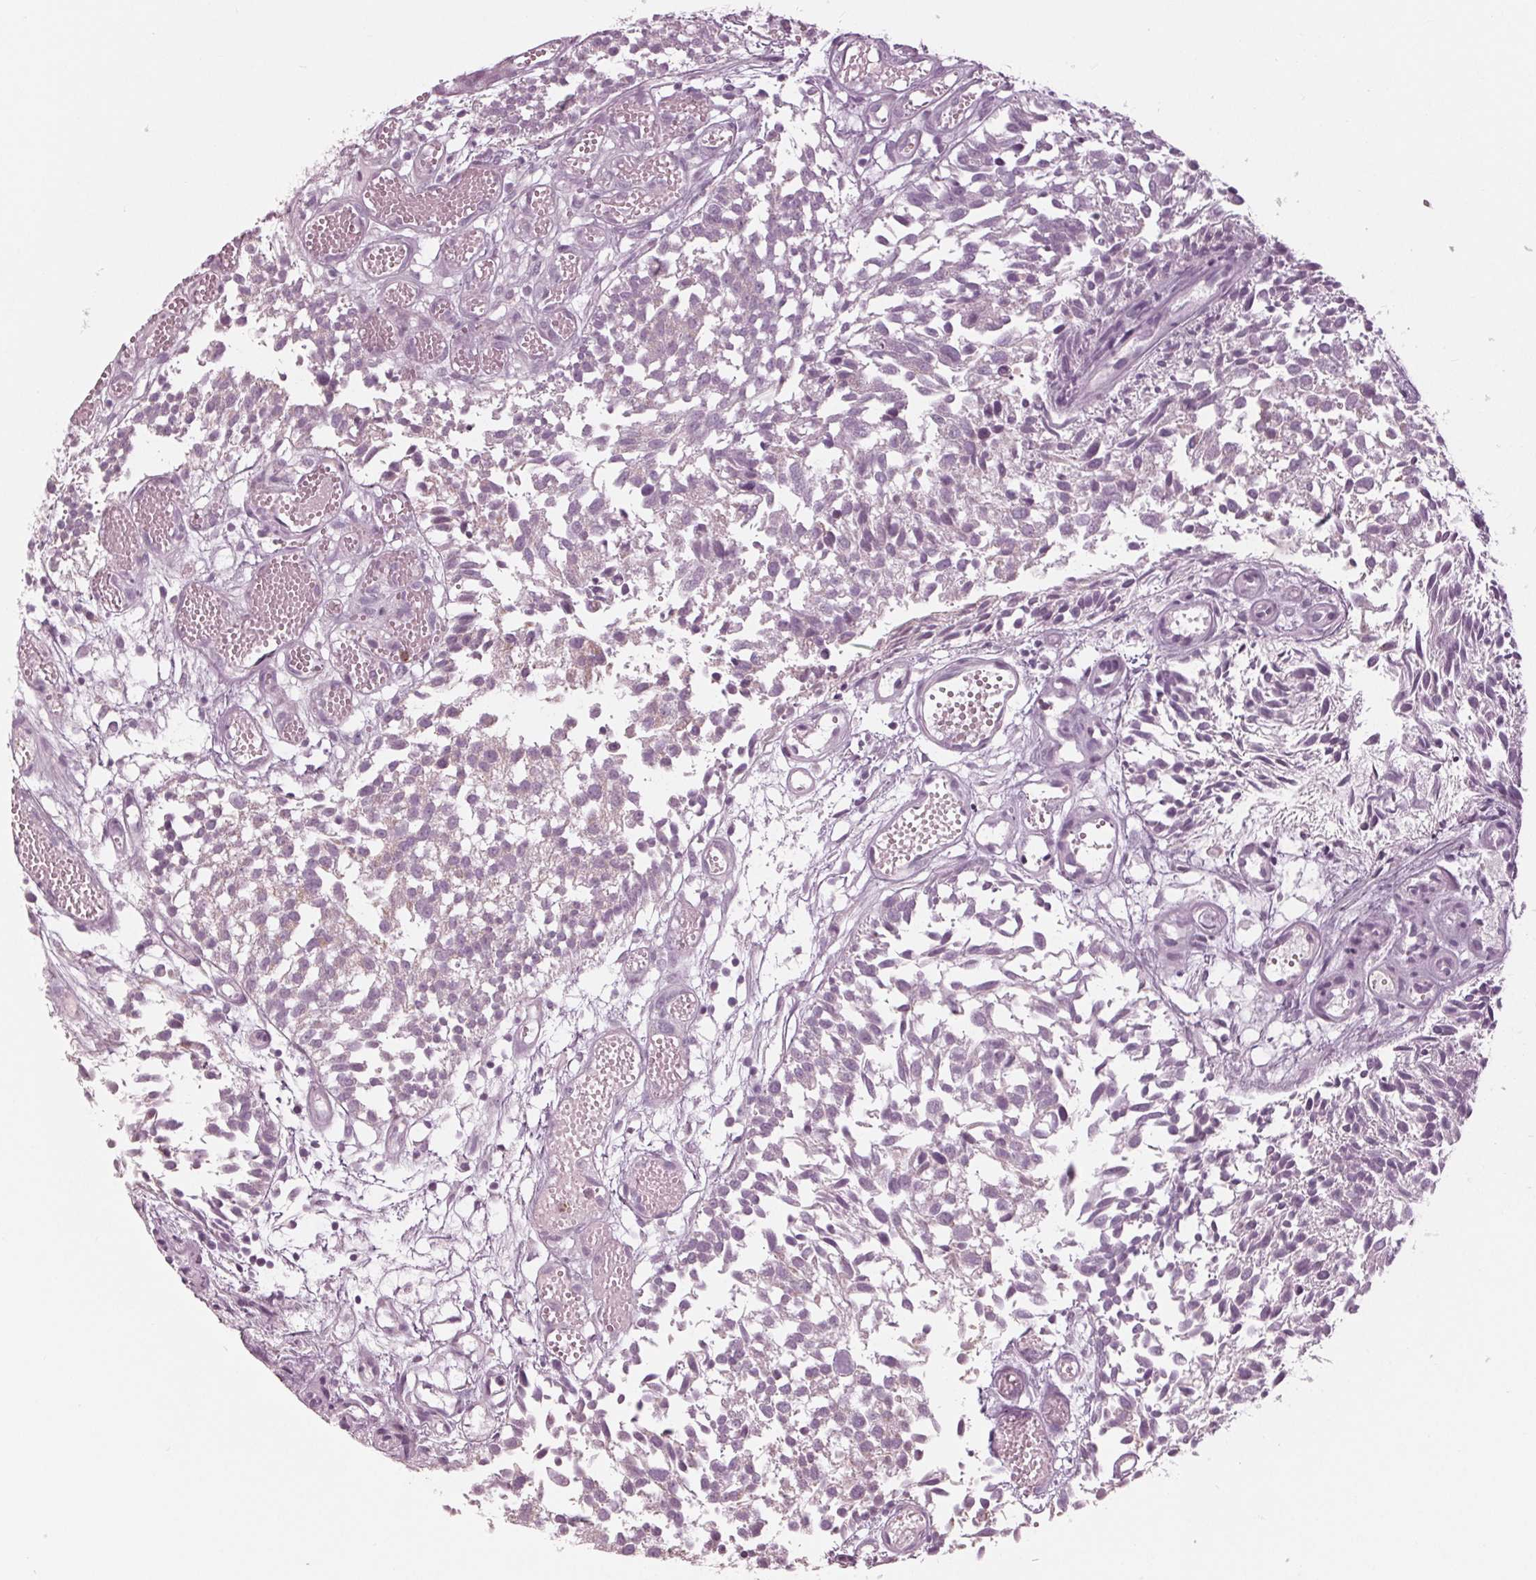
{"staining": {"intensity": "negative", "quantity": "none", "location": "none"}, "tissue": "urothelial cancer", "cell_type": "Tumor cells", "image_type": "cancer", "snomed": [{"axis": "morphology", "description": "Urothelial carcinoma, Low grade"}, {"axis": "topography", "description": "Urinary bladder"}], "caption": "Tumor cells show no significant protein staining in urothelial carcinoma (low-grade). The staining was performed using DAB (3,3'-diaminobenzidine) to visualize the protein expression in brown, while the nuclei were stained in blue with hematoxylin (Magnification: 20x).", "gene": "CLN6", "patient": {"sex": "male", "age": 70}}